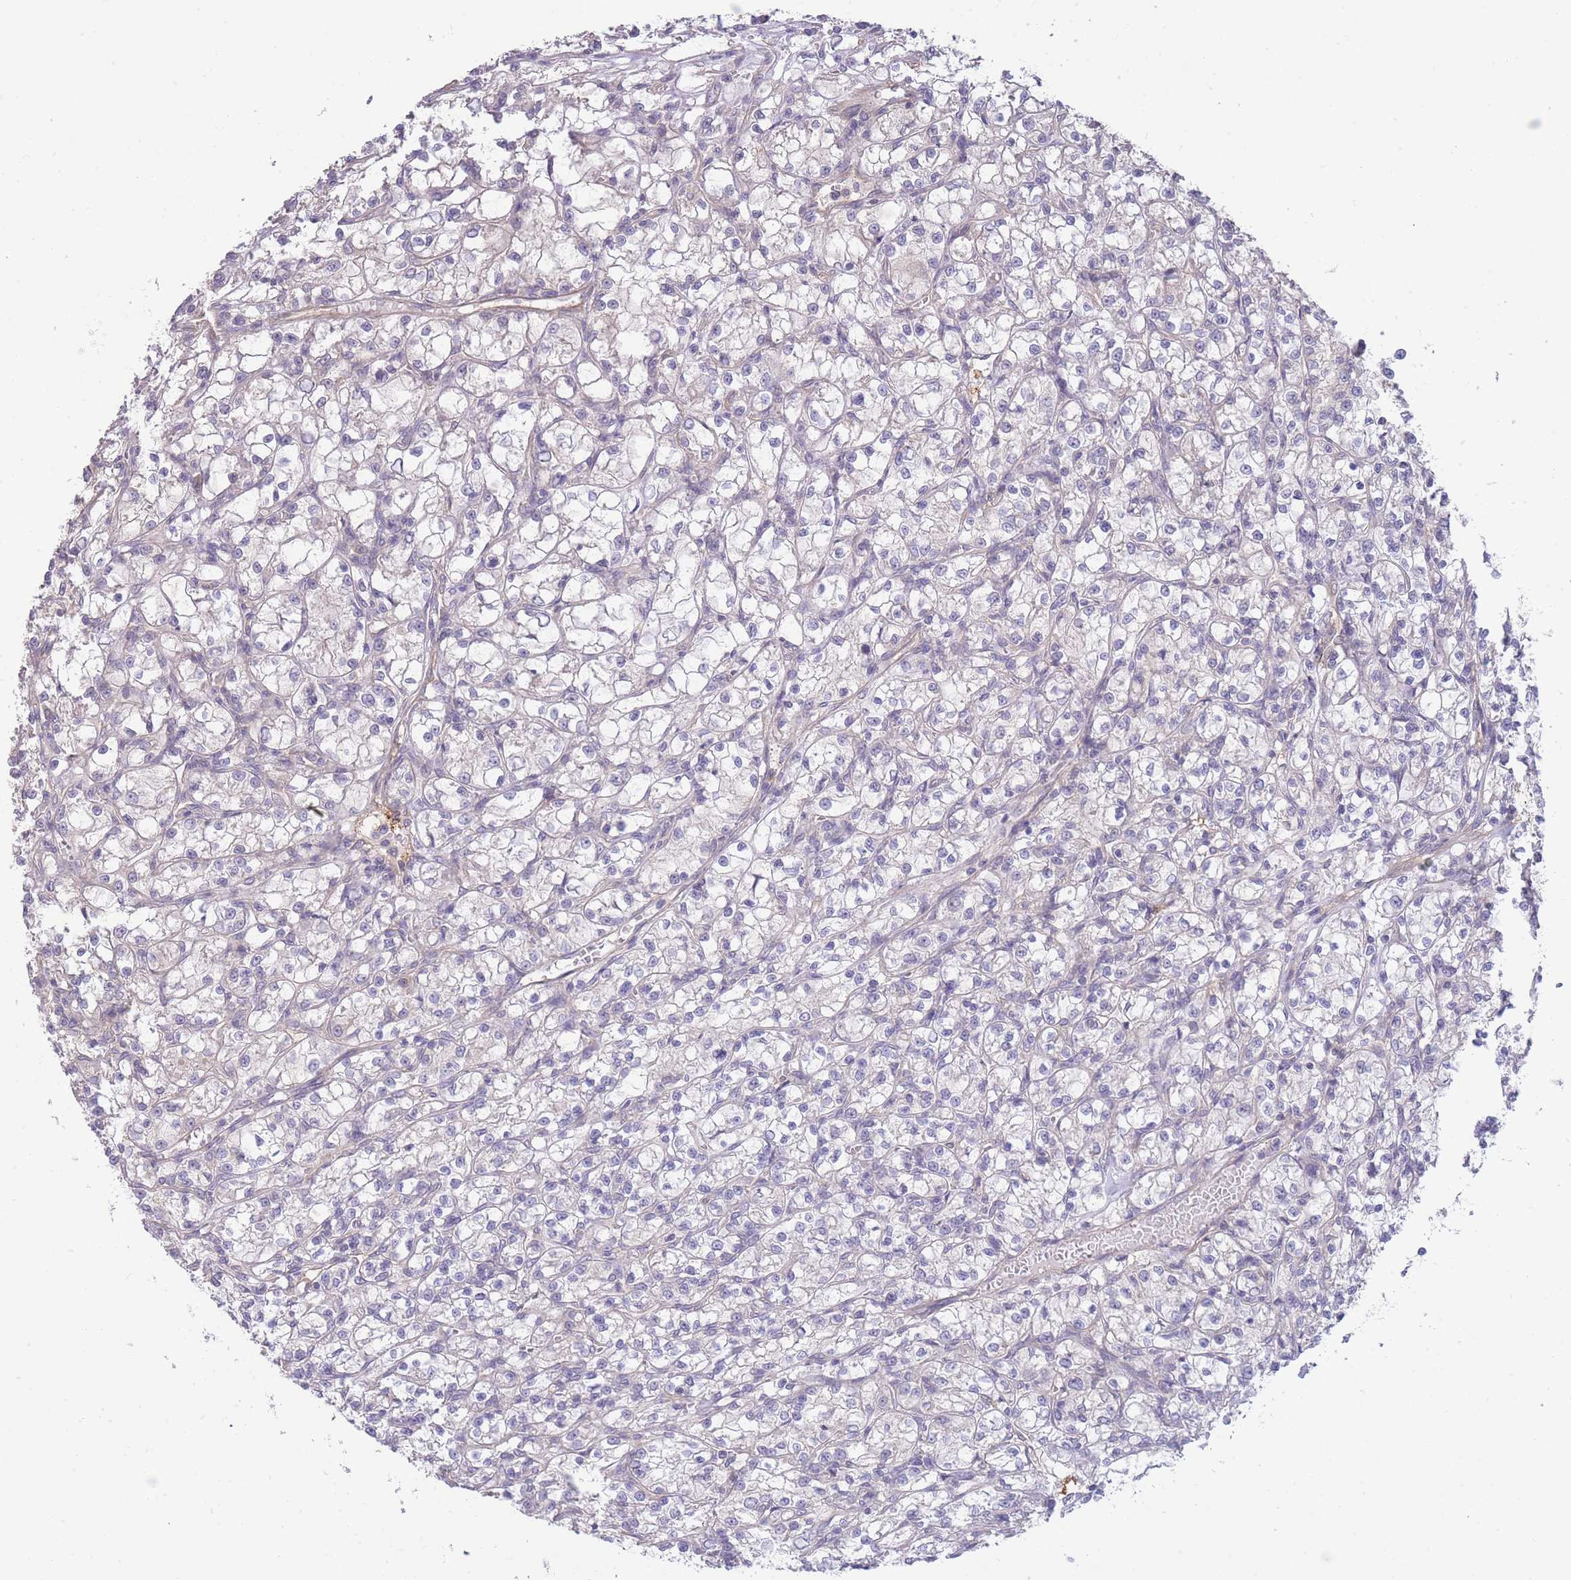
{"staining": {"intensity": "negative", "quantity": "none", "location": "none"}, "tissue": "renal cancer", "cell_type": "Tumor cells", "image_type": "cancer", "snomed": [{"axis": "morphology", "description": "Adenocarcinoma, NOS"}, {"axis": "topography", "description": "Kidney"}], "caption": "The IHC photomicrograph has no significant expression in tumor cells of renal cancer (adenocarcinoma) tissue.", "gene": "SMC6", "patient": {"sex": "female", "age": 59}}